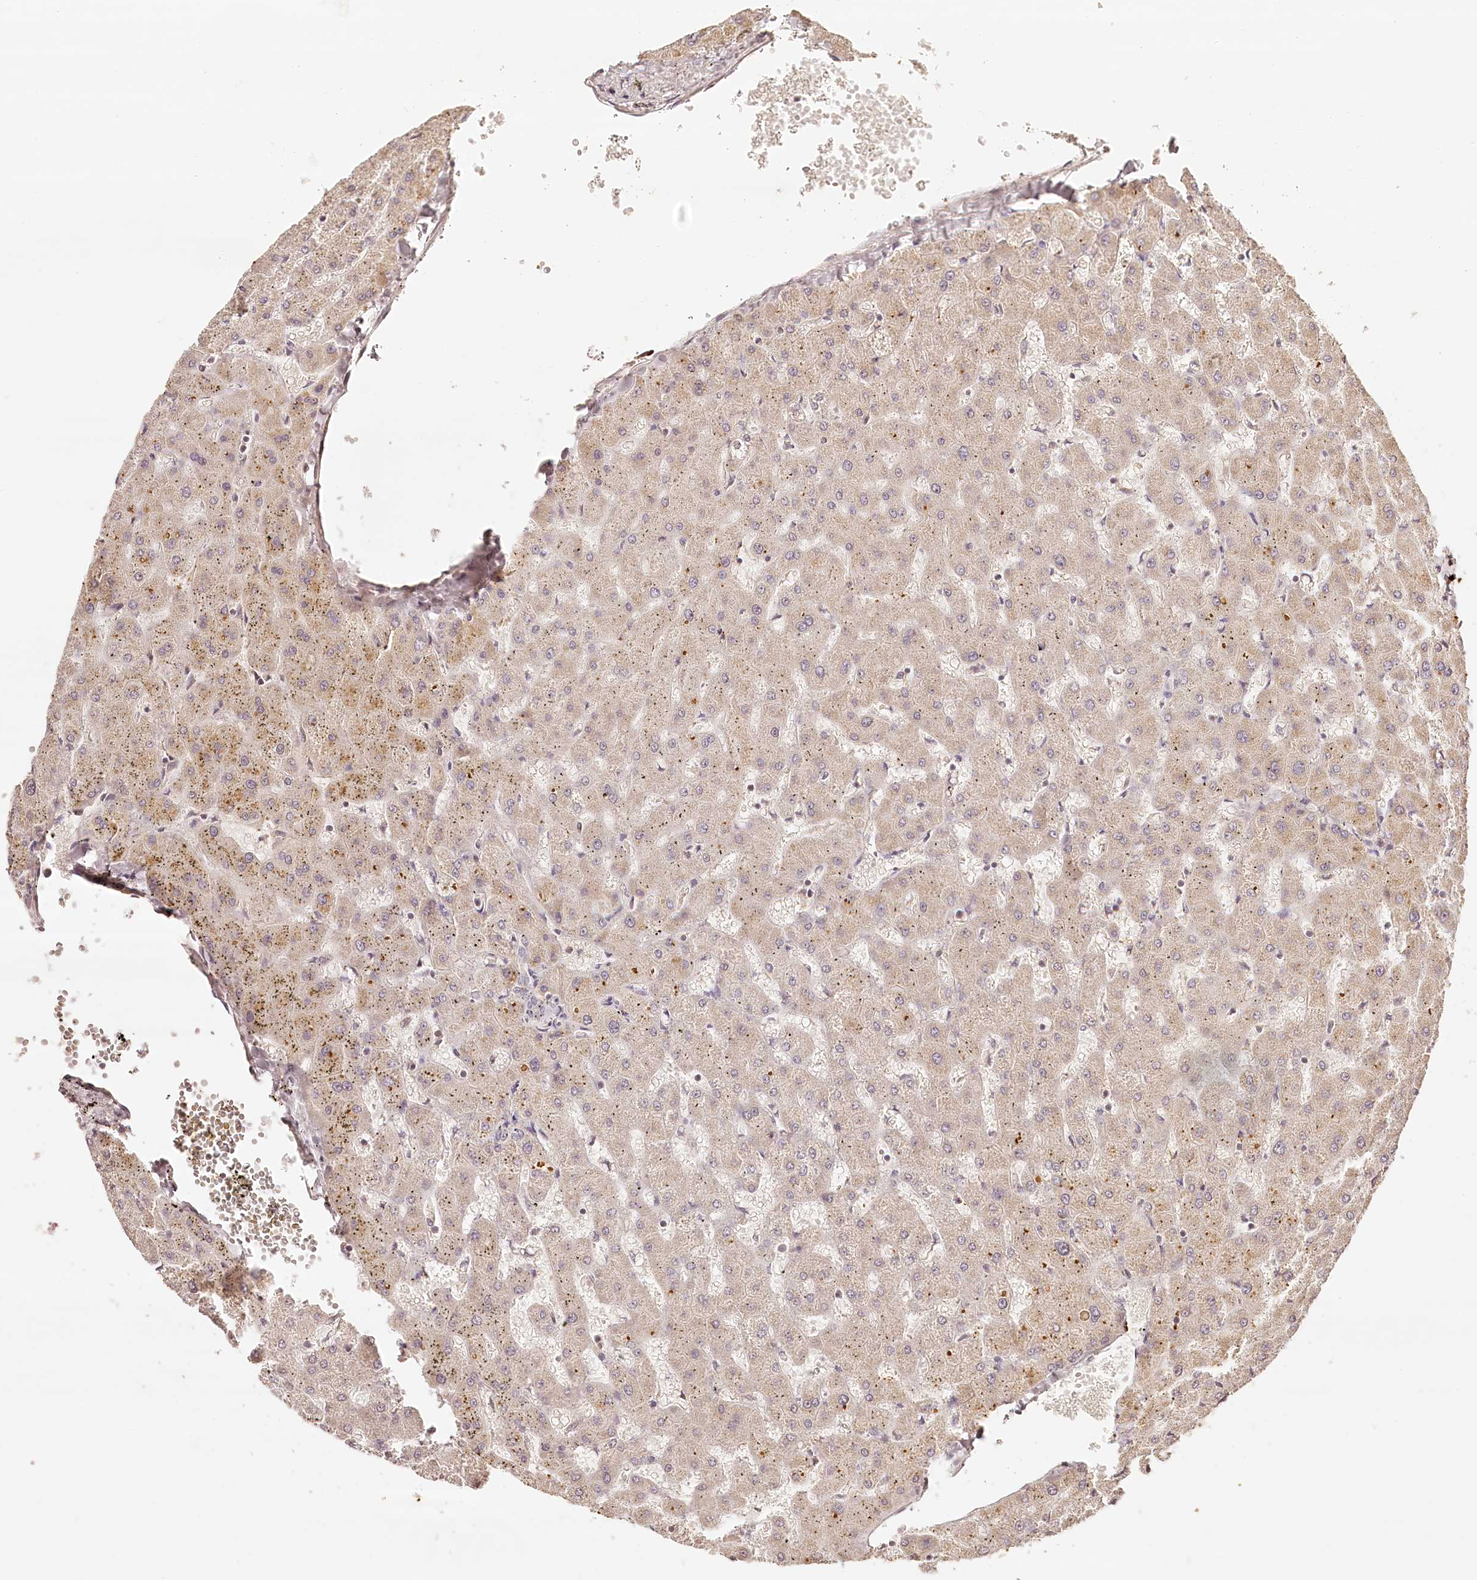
{"staining": {"intensity": "negative", "quantity": "none", "location": "none"}, "tissue": "liver", "cell_type": "Cholangiocytes", "image_type": "normal", "snomed": [{"axis": "morphology", "description": "Normal tissue, NOS"}, {"axis": "topography", "description": "Liver"}], "caption": "IHC of unremarkable liver demonstrates no expression in cholangiocytes. (Stains: DAB (3,3'-diaminobenzidine) IHC with hematoxylin counter stain, Microscopy: brightfield microscopy at high magnification).", "gene": "SYNGR1", "patient": {"sex": "female", "age": 63}}